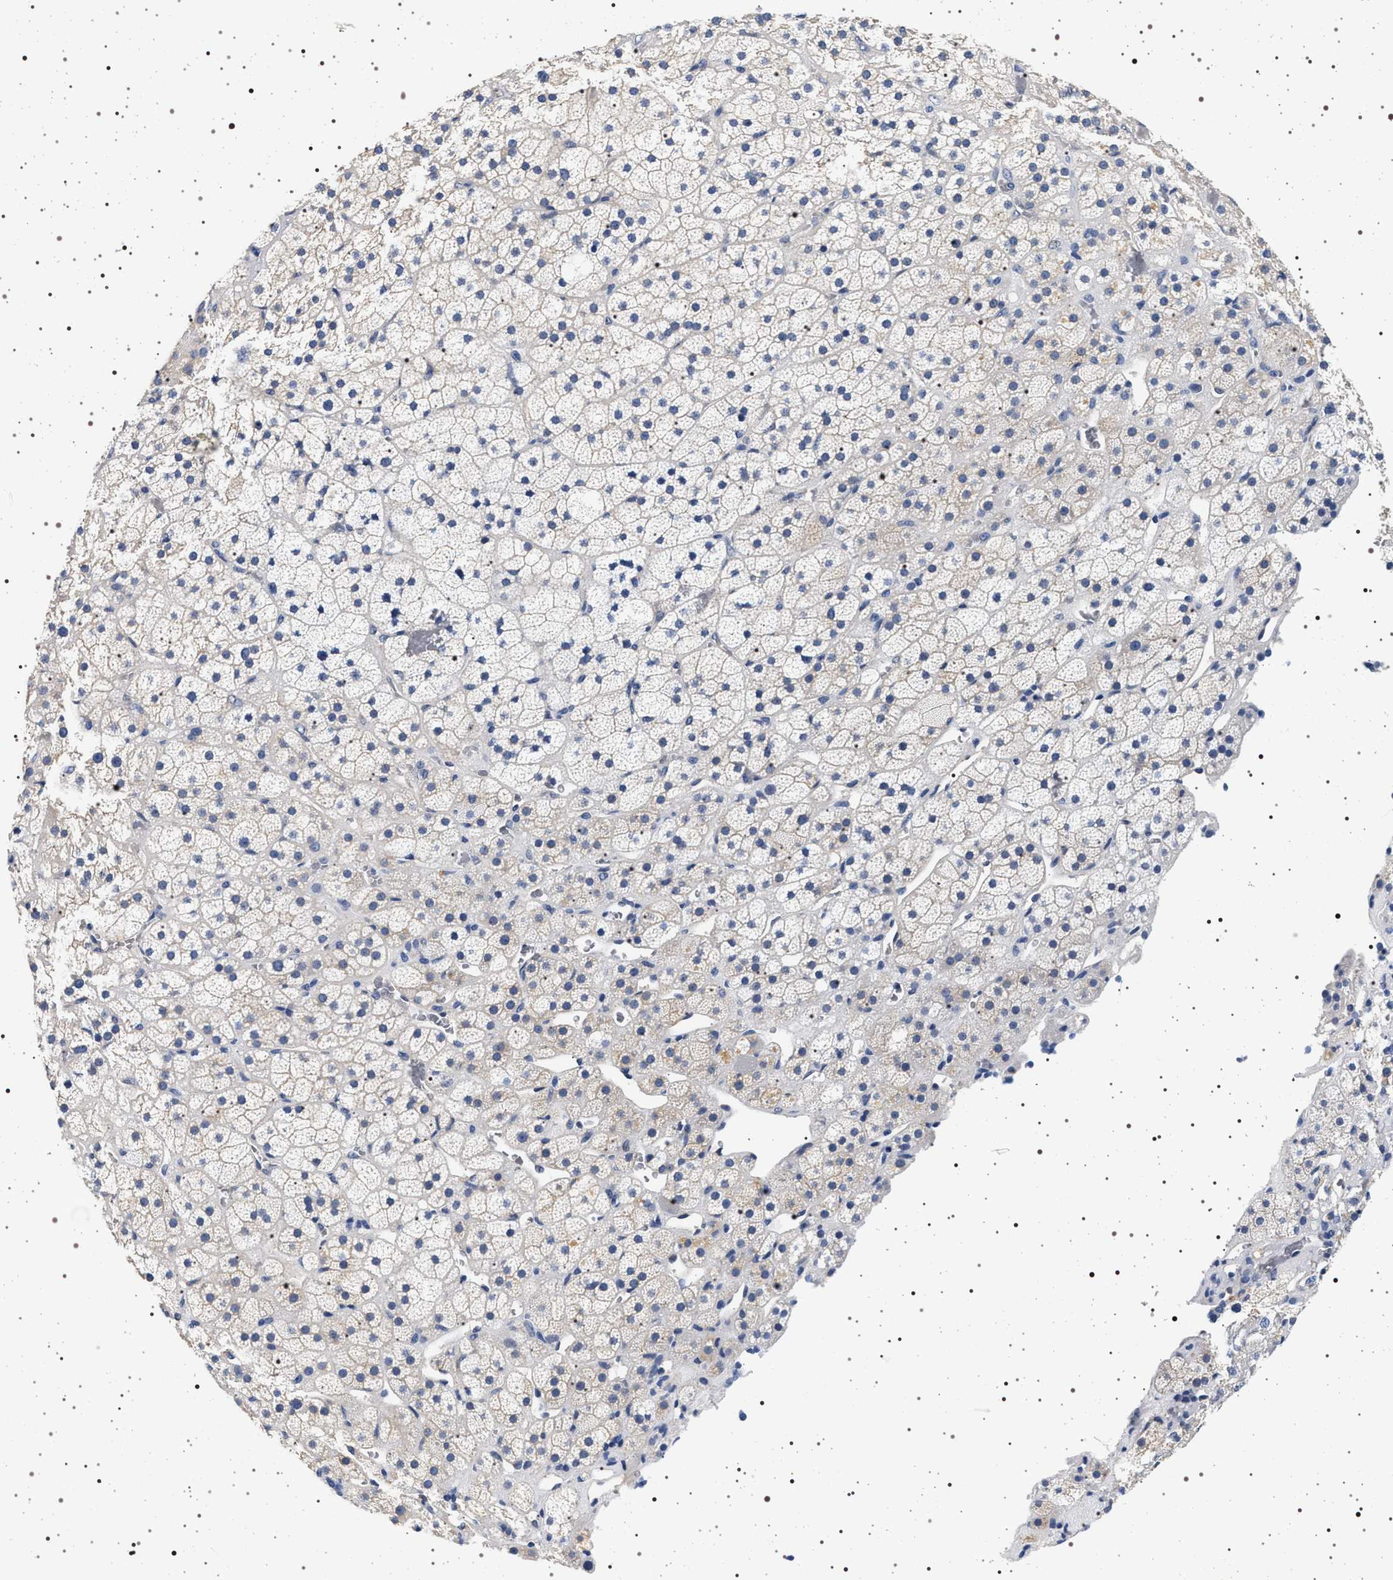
{"staining": {"intensity": "negative", "quantity": "none", "location": "none"}, "tissue": "adrenal gland", "cell_type": "Glandular cells", "image_type": "normal", "snomed": [{"axis": "morphology", "description": "Normal tissue, NOS"}, {"axis": "topography", "description": "Adrenal gland"}], "caption": "Immunohistochemical staining of benign human adrenal gland demonstrates no significant staining in glandular cells. The staining was performed using DAB (3,3'-diaminobenzidine) to visualize the protein expression in brown, while the nuclei were stained in blue with hematoxylin (Magnification: 20x).", "gene": "HSD17B1", "patient": {"sex": "male", "age": 57}}